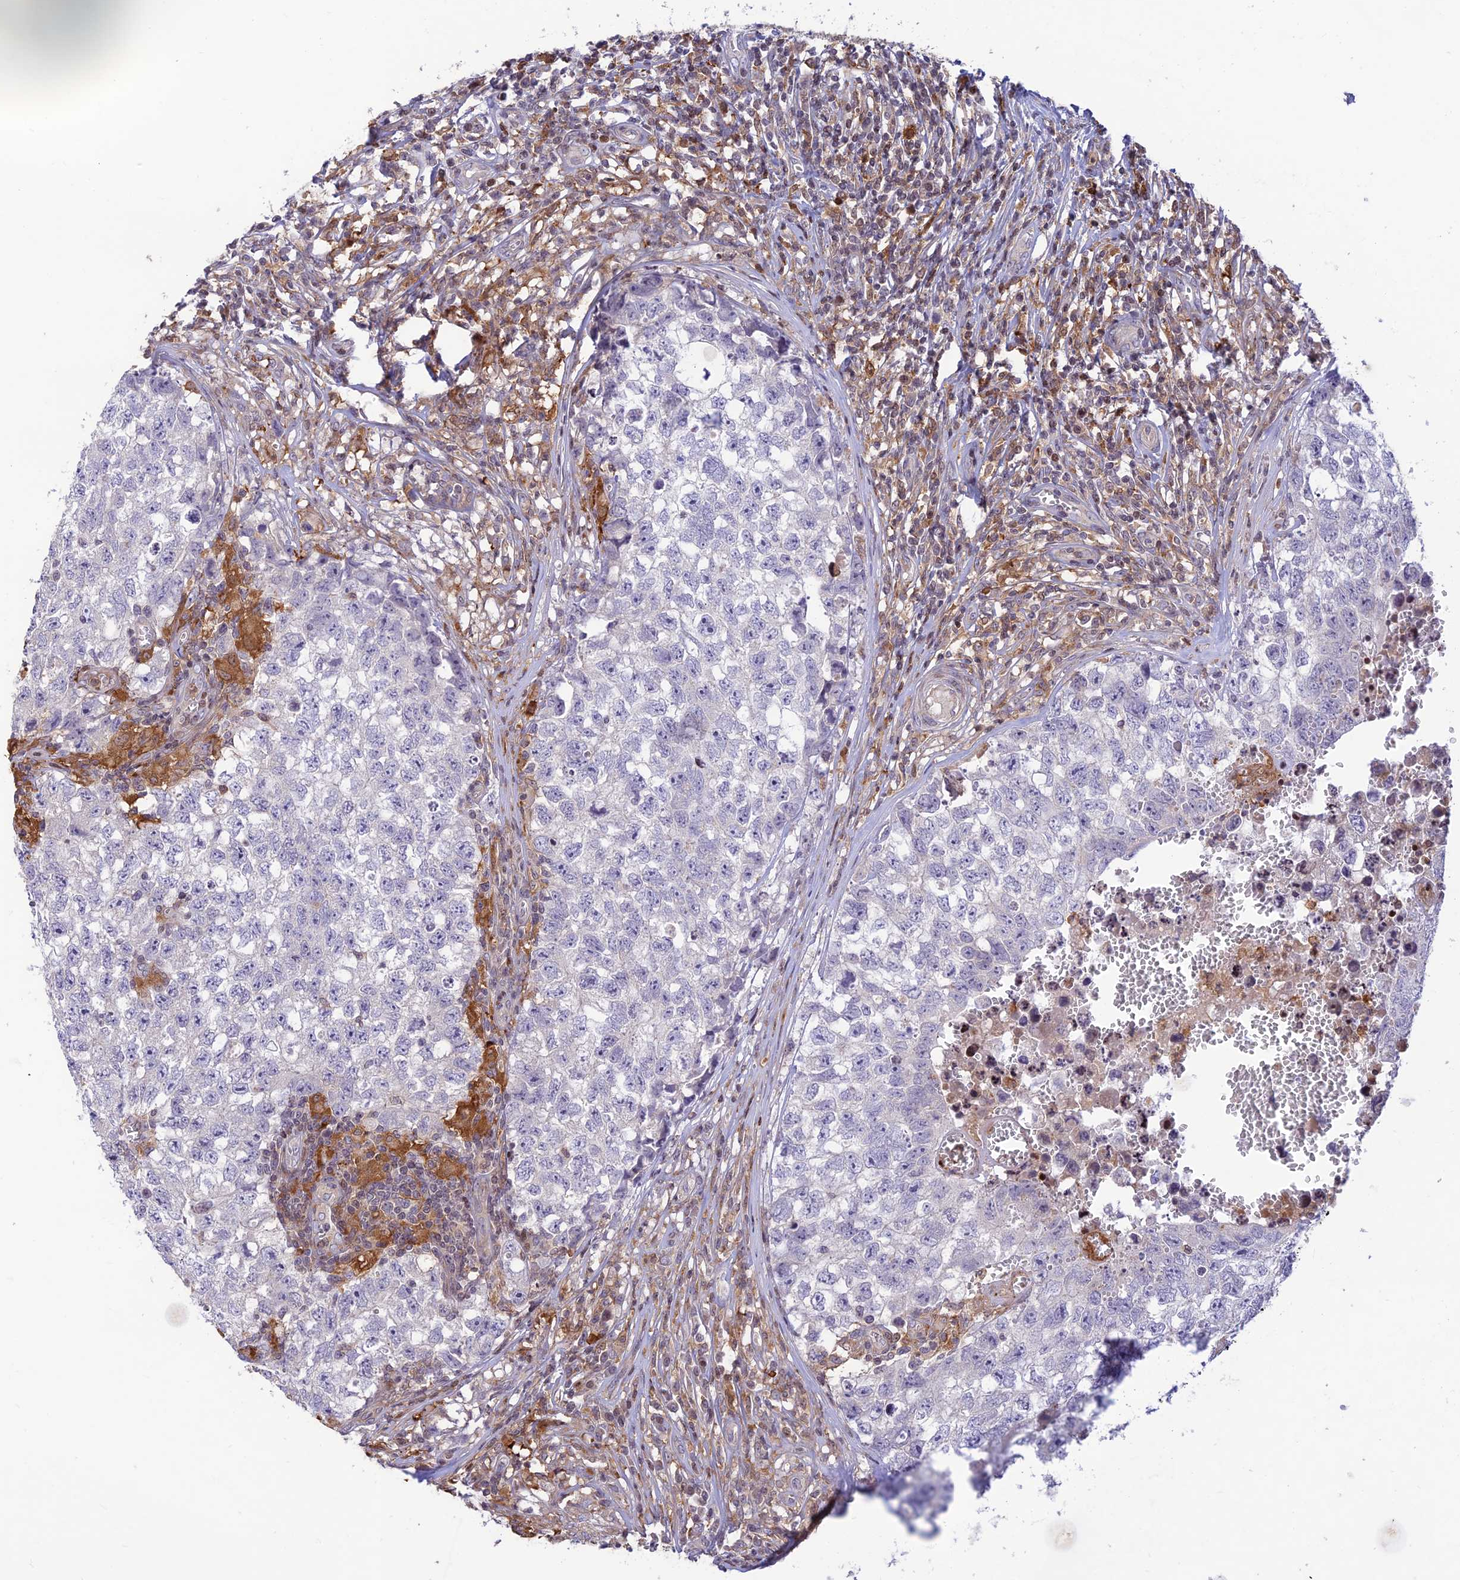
{"staining": {"intensity": "negative", "quantity": "none", "location": "none"}, "tissue": "testis cancer", "cell_type": "Tumor cells", "image_type": "cancer", "snomed": [{"axis": "morphology", "description": "Seminoma, NOS"}, {"axis": "morphology", "description": "Carcinoma, Embryonal, NOS"}, {"axis": "topography", "description": "Testis"}], "caption": "The immunohistochemistry histopathology image has no significant expression in tumor cells of testis cancer tissue. The staining is performed using DAB brown chromogen with nuclei counter-stained in using hematoxylin.", "gene": "FAM186B", "patient": {"sex": "male", "age": 29}}